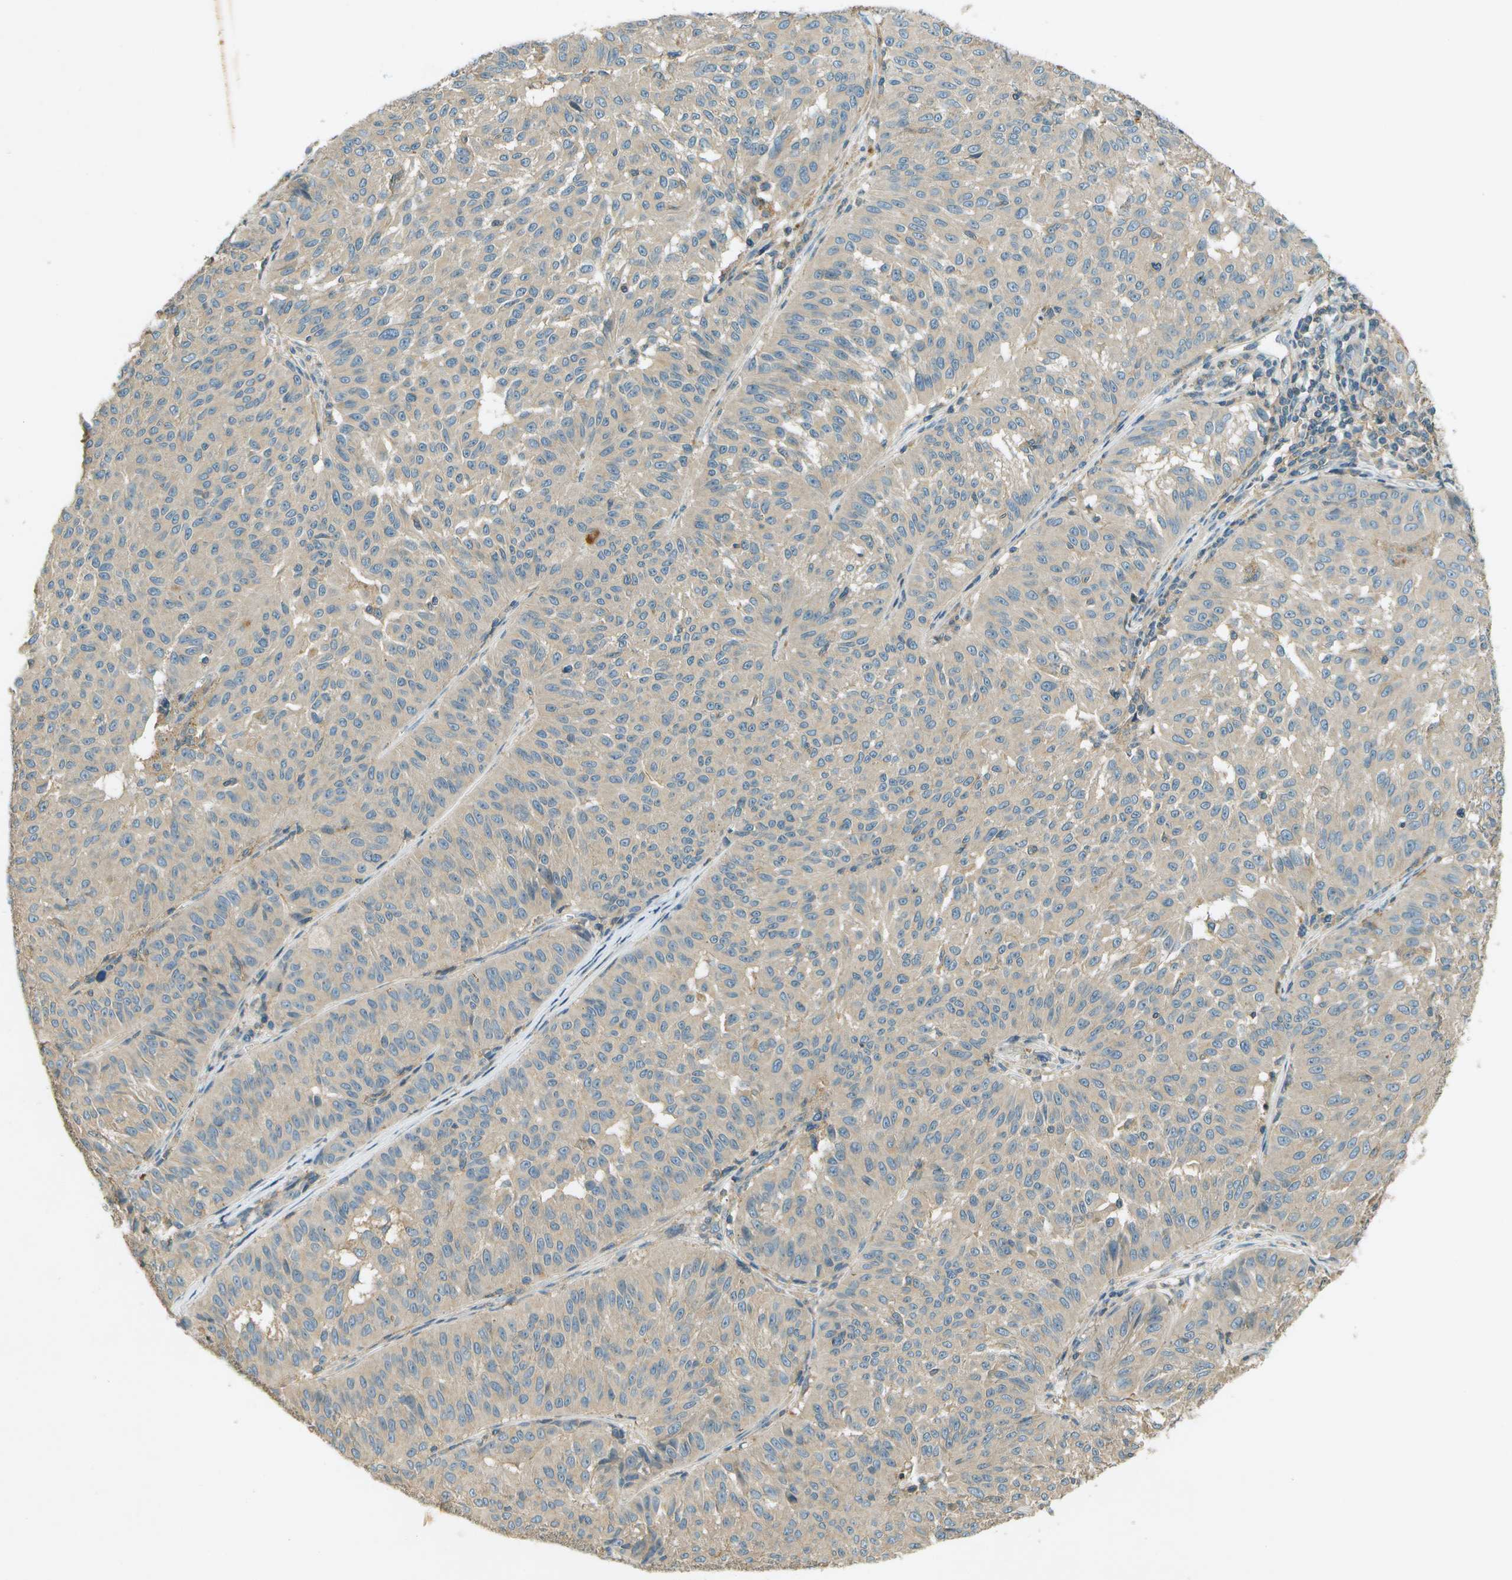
{"staining": {"intensity": "negative", "quantity": "none", "location": "none"}, "tissue": "melanoma", "cell_type": "Tumor cells", "image_type": "cancer", "snomed": [{"axis": "morphology", "description": "Malignant melanoma, NOS"}, {"axis": "topography", "description": "Skin"}], "caption": "There is no significant expression in tumor cells of malignant melanoma.", "gene": "NUDT4", "patient": {"sex": "female", "age": 72}}